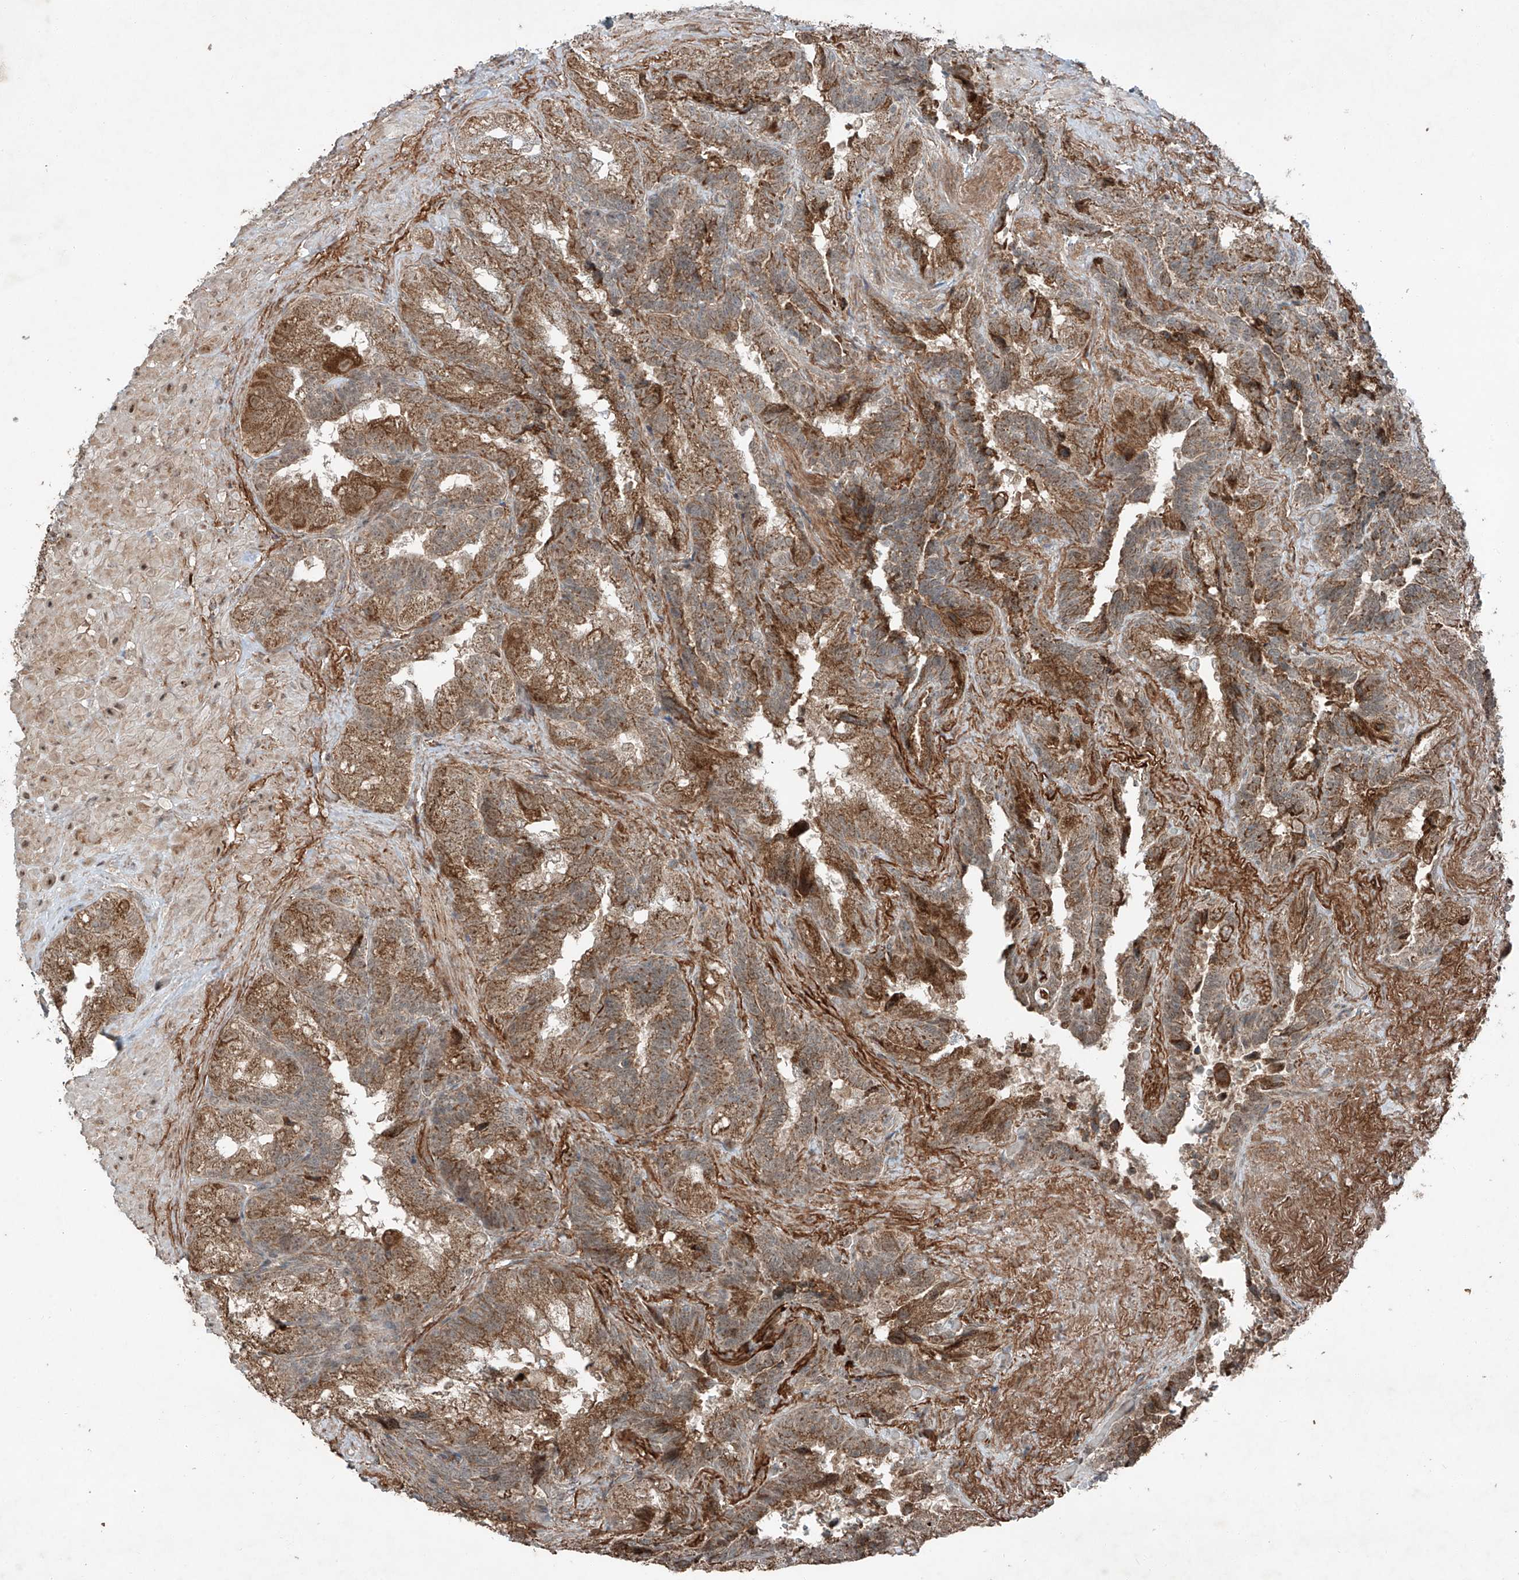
{"staining": {"intensity": "moderate", "quantity": ">75%", "location": "cytoplasmic/membranous"}, "tissue": "seminal vesicle", "cell_type": "Glandular cells", "image_type": "normal", "snomed": [{"axis": "morphology", "description": "Normal tissue, NOS"}, {"axis": "topography", "description": "Seminal veicle"}, {"axis": "topography", "description": "Peripheral nerve tissue"}], "caption": "Moderate cytoplasmic/membranous protein positivity is present in about >75% of glandular cells in seminal vesicle.", "gene": "ZNF620", "patient": {"sex": "male", "age": 63}}